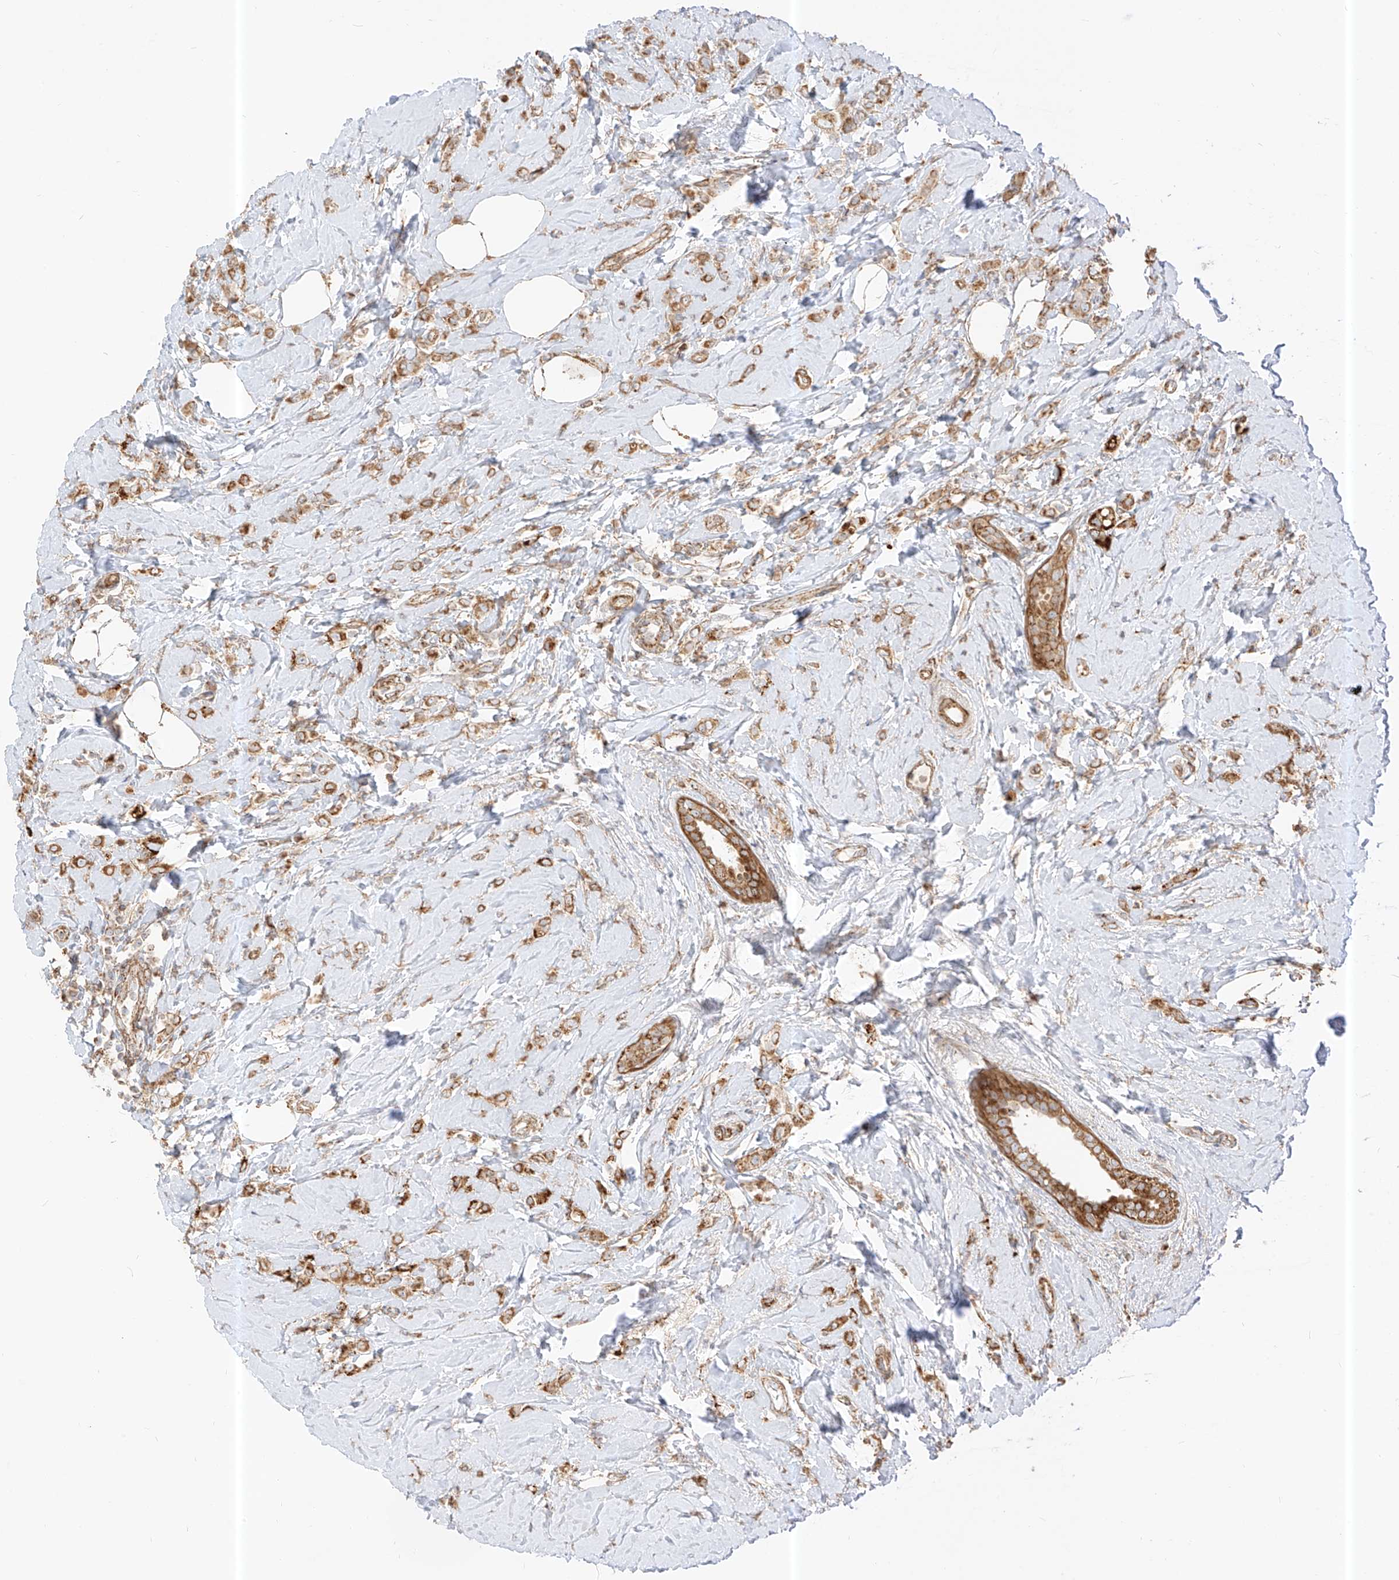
{"staining": {"intensity": "moderate", "quantity": ">75%", "location": "cytoplasmic/membranous"}, "tissue": "breast cancer", "cell_type": "Tumor cells", "image_type": "cancer", "snomed": [{"axis": "morphology", "description": "Lobular carcinoma"}, {"axis": "topography", "description": "Breast"}], "caption": "A brown stain highlights moderate cytoplasmic/membranous expression of a protein in breast cancer tumor cells.", "gene": "PLCL1", "patient": {"sex": "female", "age": 47}}